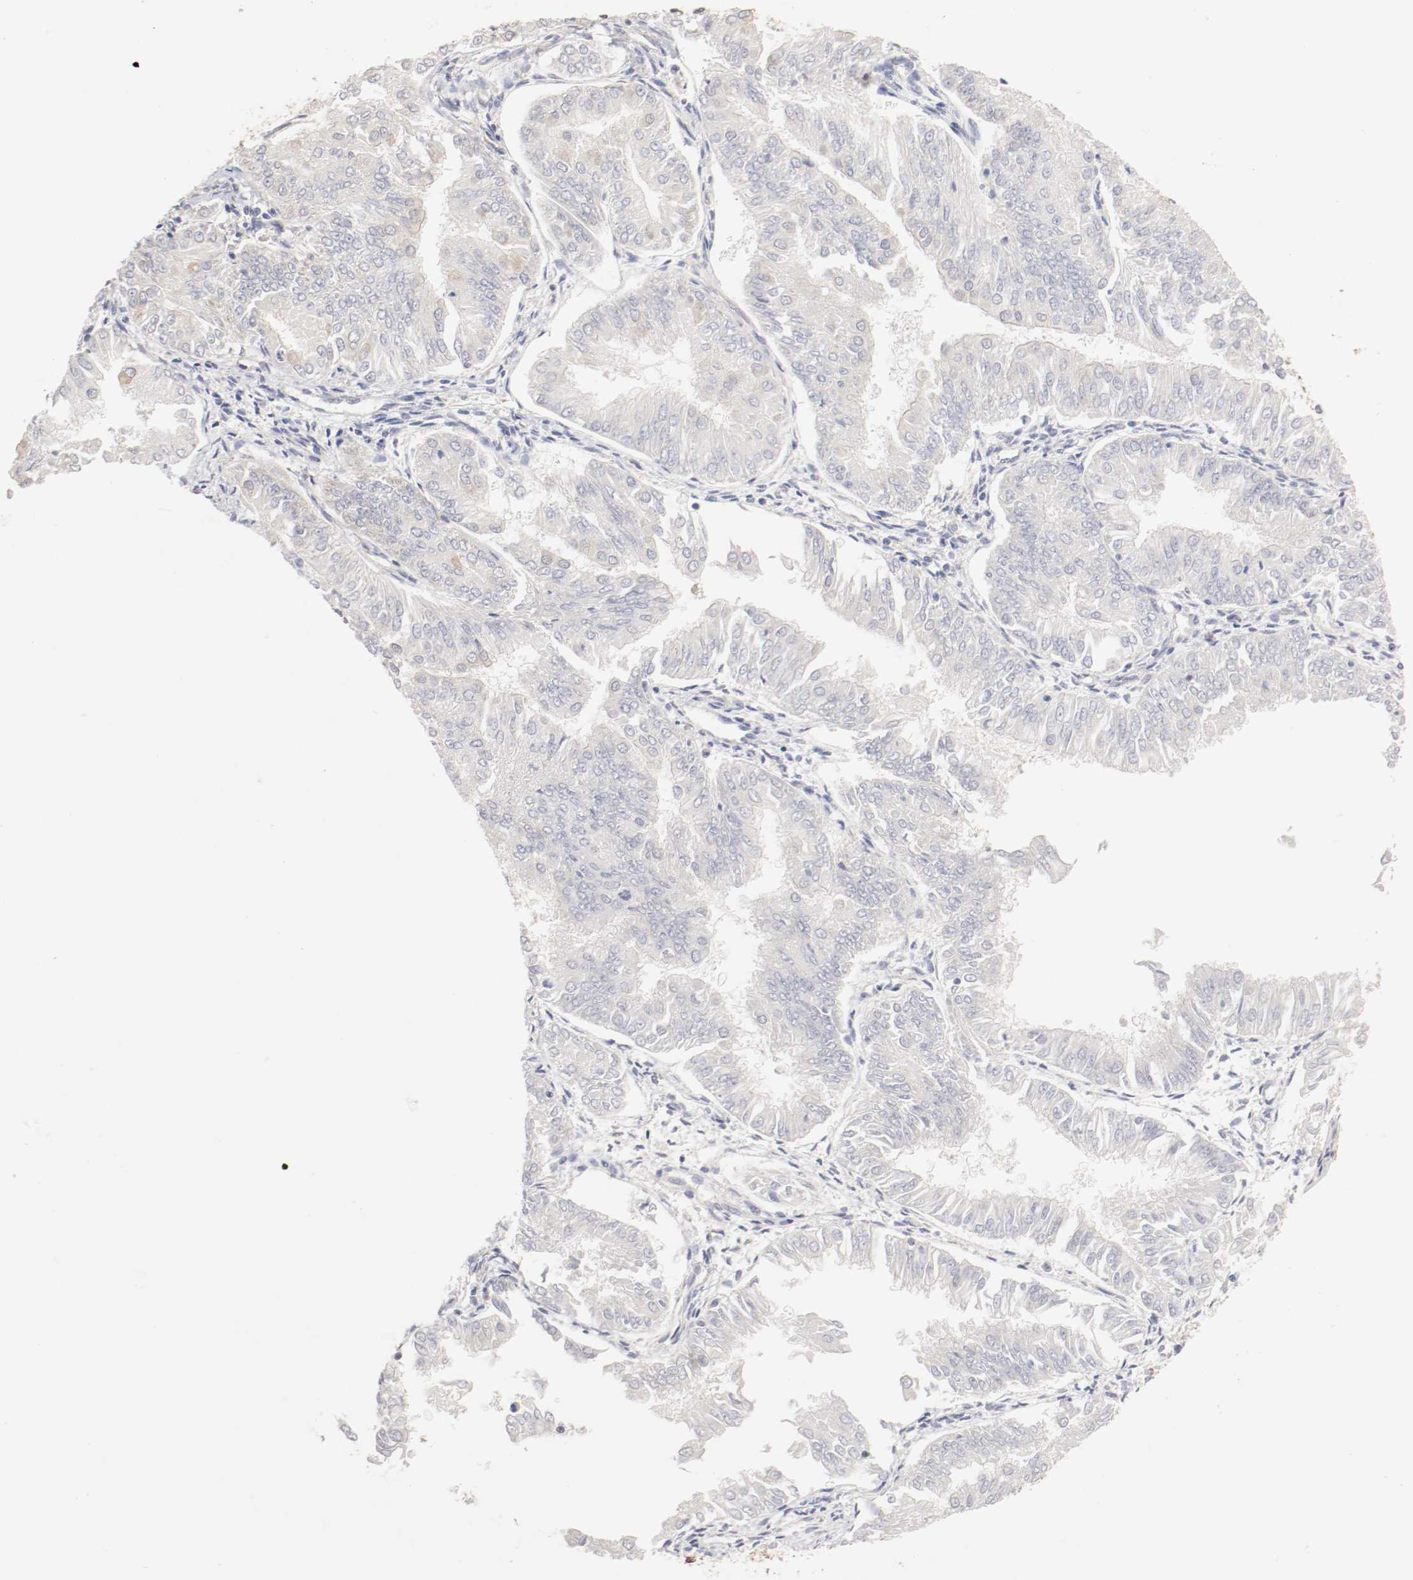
{"staining": {"intensity": "negative", "quantity": "none", "location": "none"}, "tissue": "endometrial cancer", "cell_type": "Tumor cells", "image_type": "cancer", "snomed": [{"axis": "morphology", "description": "Adenocarcinoma, NOS"}, {"axis": "topography", "description": "Endometrium"}], "caption": "Image shows no significant protein staining in tumor cells of endometrial adenocarcinoma. The staining was performed using DAB to visualize the protein expression in brown, while the nuclei were stained in blue with hematoxylin (Magnification: 20x).", "gene": "FKBP3", "patient": {"sex": "female", "age": 53}}